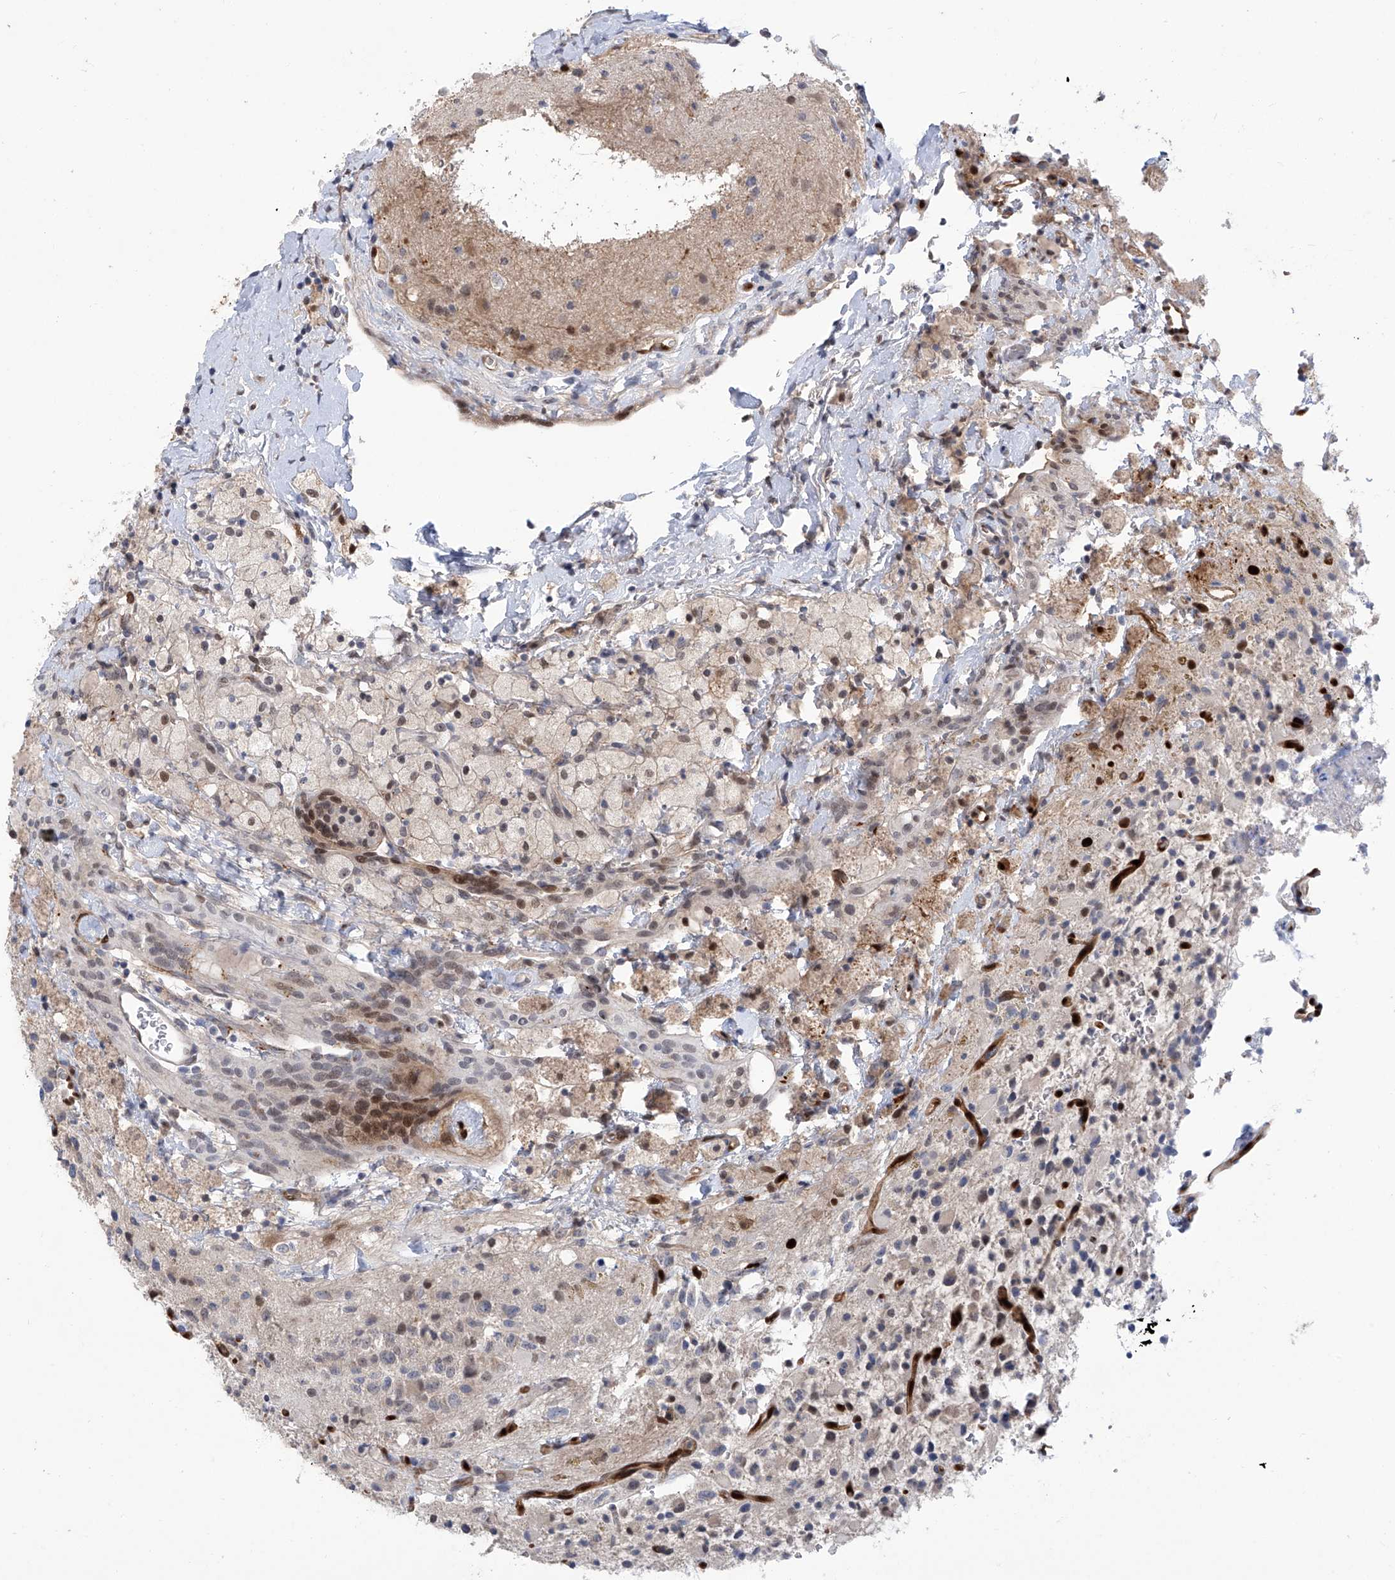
{"staining": {"intensity": "weak", "quantity": "<25%", "location": "nuclear"}, "tissue": "glioma", "cell_type": "Tumor cells", "image_type": "cancer", "snomed": [{"axis": "morphology", "description": "Glioma, malignant, High grade"}, {"axis": "topography", "description": "Brain"}], "caption": "Tumor cells show no significant positivity in glioma. (DAB immunohistochemistry, high magnification).", "gene": "PHF20", "patient": {"sex": "male", "age": 34}}